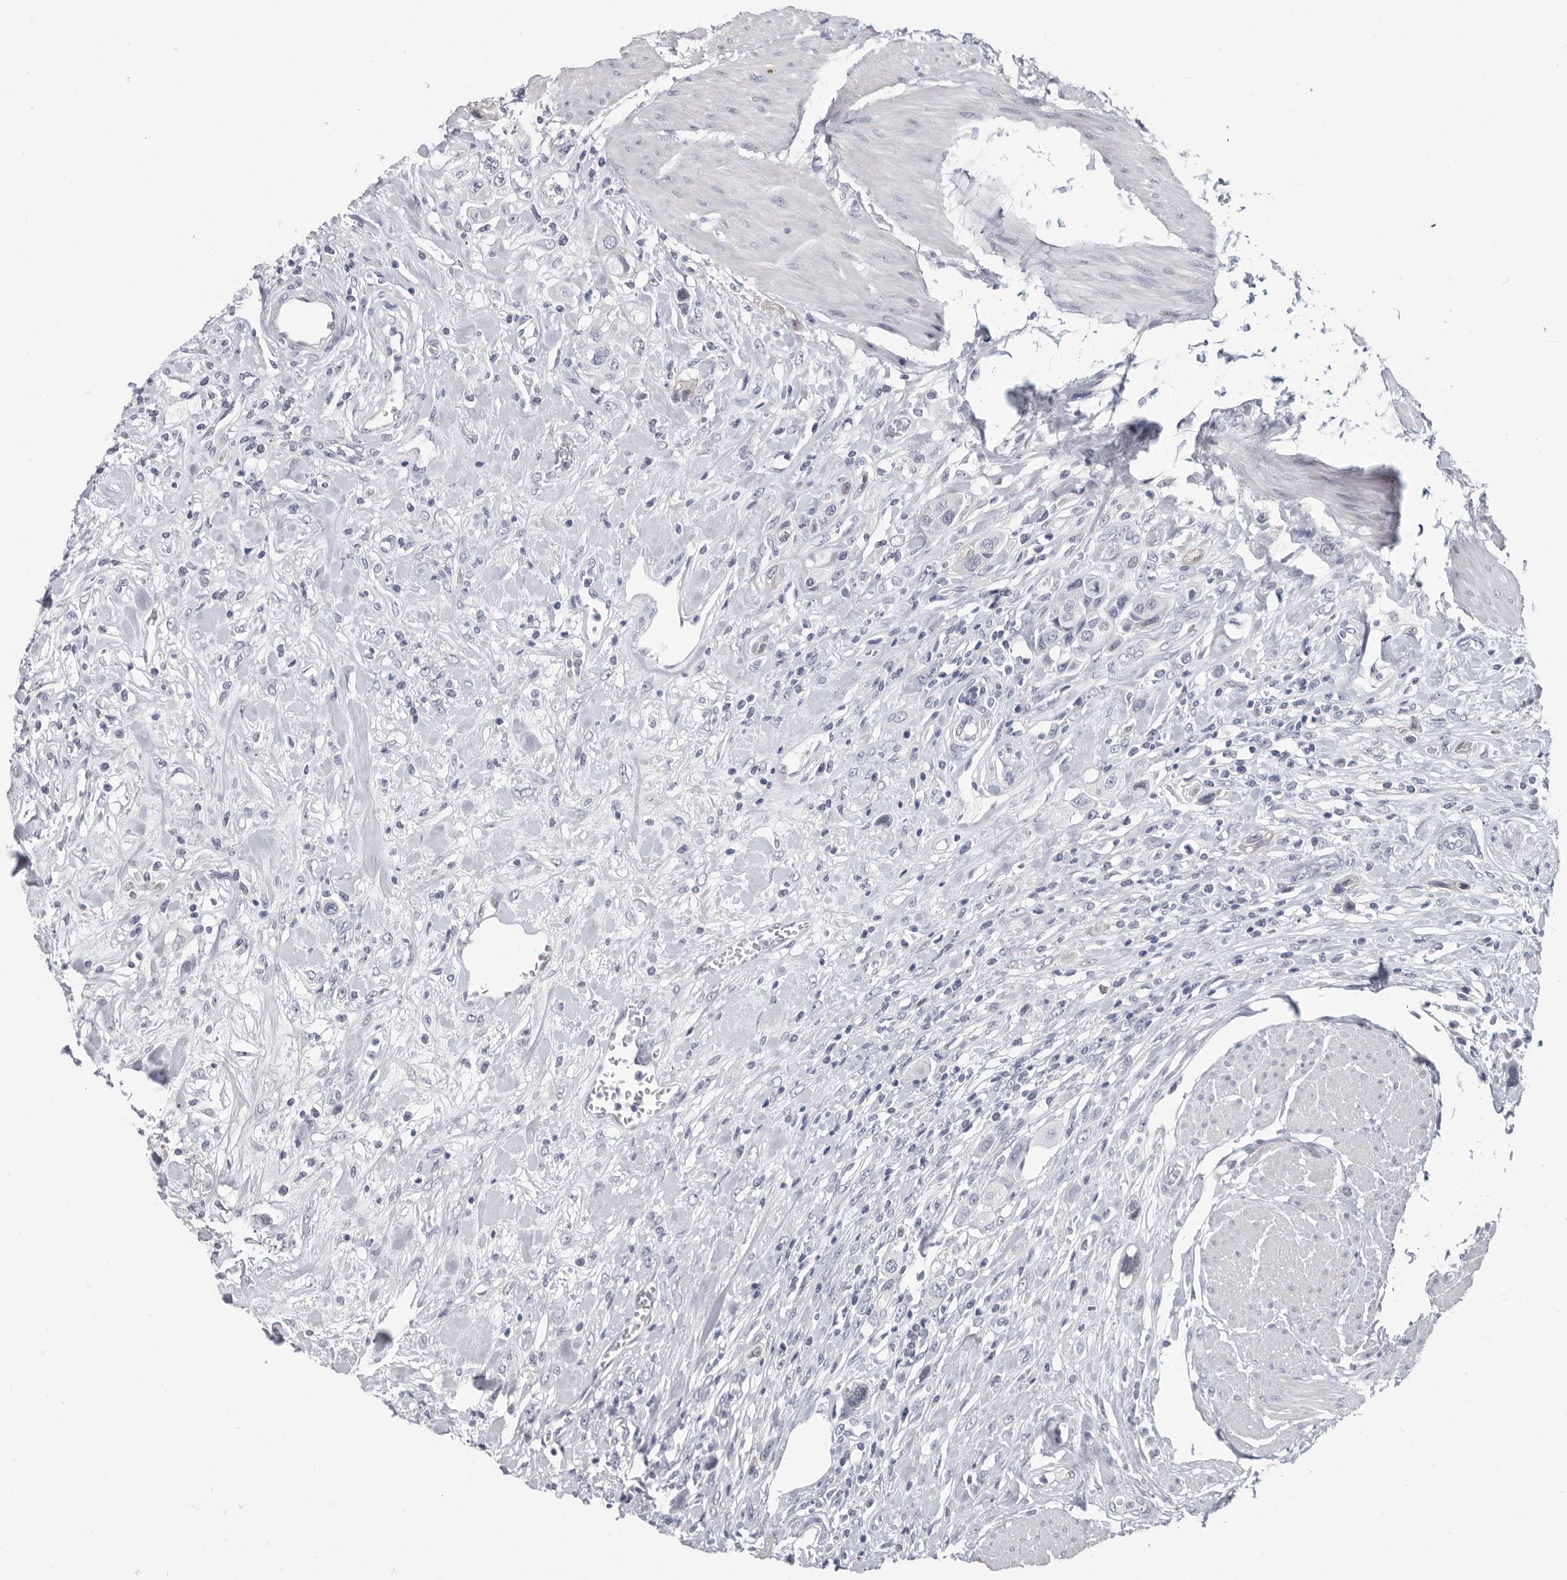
{"staining": {"intensity": "negative", "quantity": "none", "location": "none"}, "tissue": "urothelial cancer", "cell_type": "Tumor cells", "image_type": "cancer", "snomed": [{"axis": "morphology", "description": "Urothelial carcinoma, High grade"}, {"axis": "topography", "description": "Urinary bladder"}], "caption": "The micrograph demonstrates no staining of tumor cells in urothelial cancer. (Immunohistochemistry (ihc), brightfield microscopy, high magnification).", "gene": "WRAP73", "patient": {"sex": "male", "age": 50}}